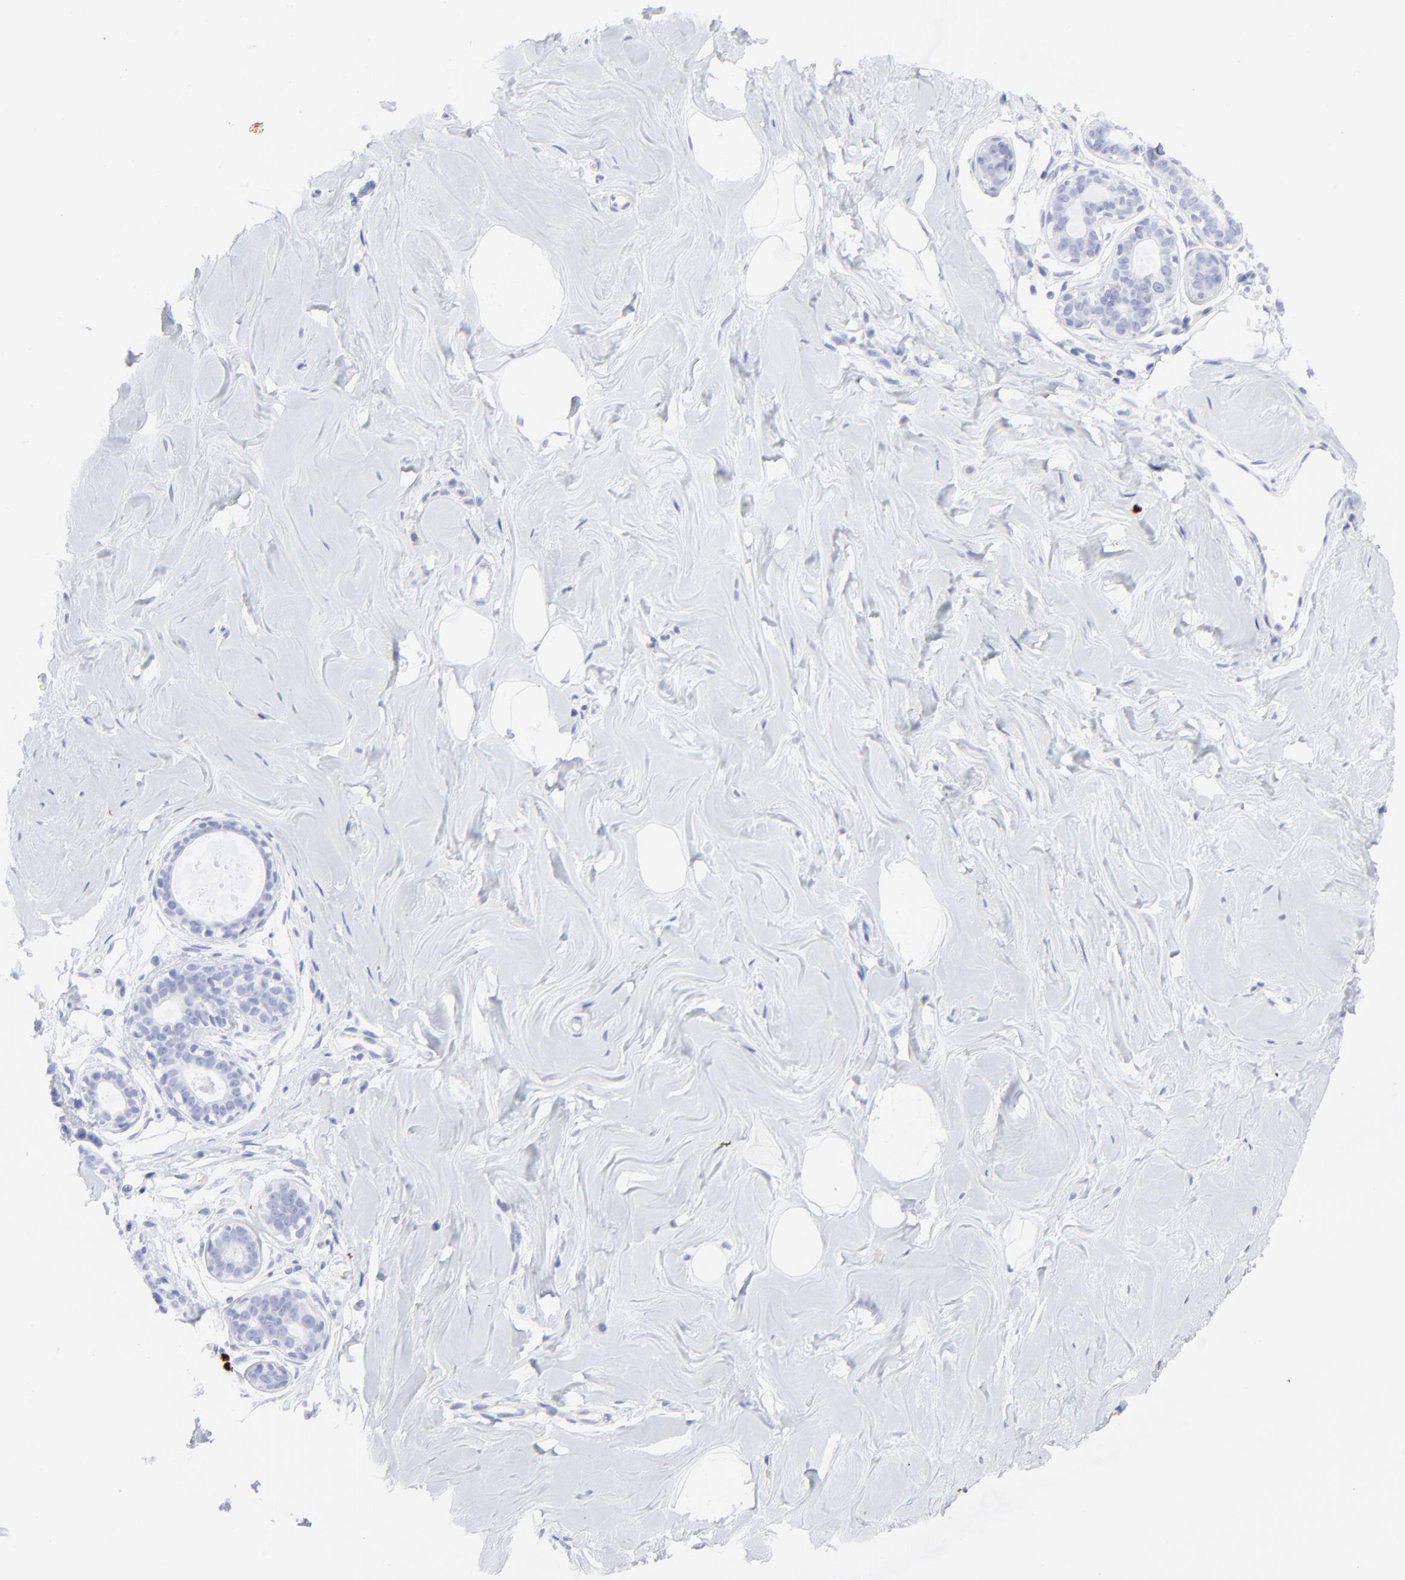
{"staining": {"intensity": "negative", "quantity": "none", "location": "none"}, "tissue": "breast", "cell_type": "Adipocytes", "image_type": "normal", "snomed": [{"axis": "morphology", "description": "Normal tissue, NOS"}, {"axis": "topography", "description": "Breast"}], "caption": "The histopathology image reveals no significant positivity in adipocytes of breast.", "gene": "S100A12", "patient": {"sex": "female", "age": 23}}